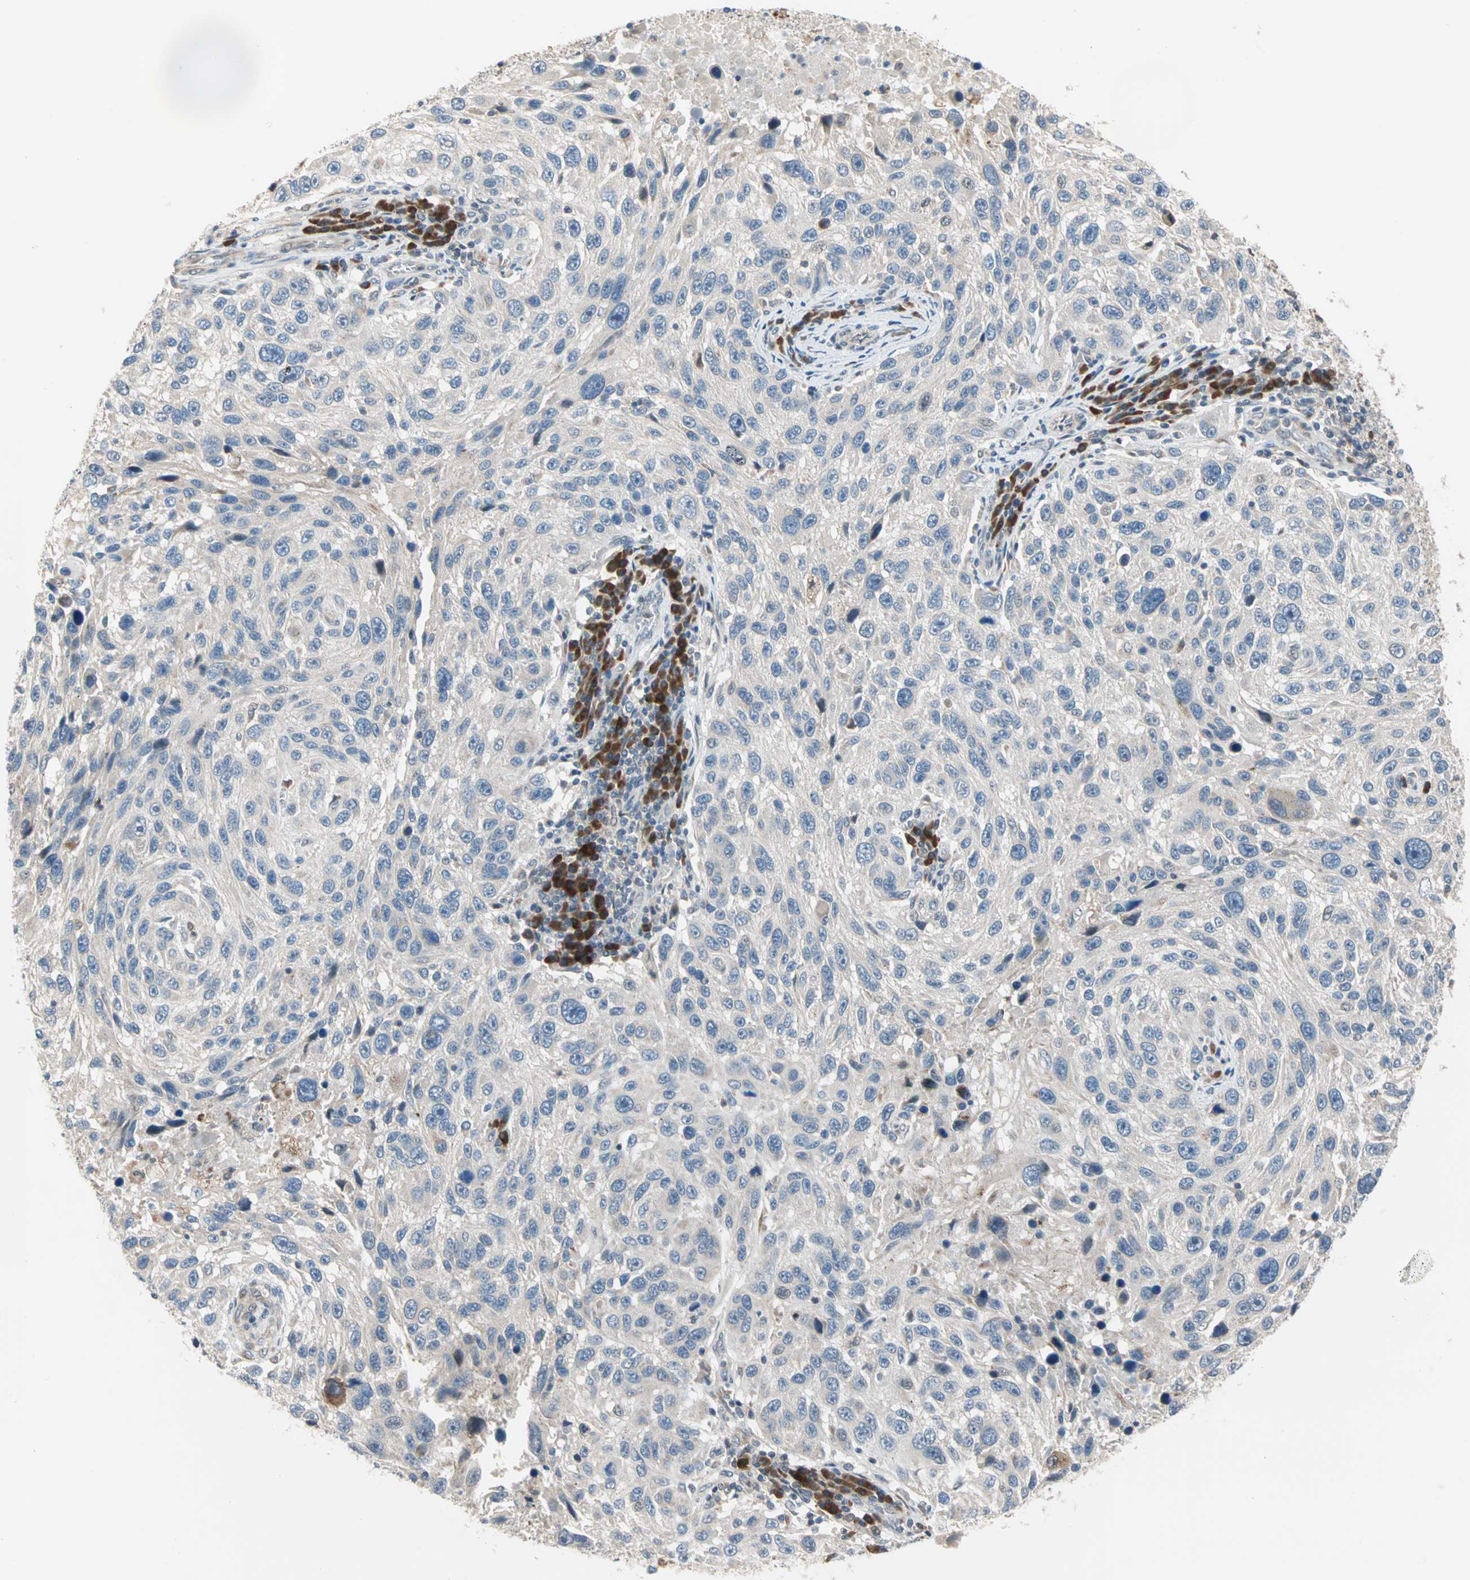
{"staining": {"intensity": "negative", "quantity": "none", "location": "none"}, "tissue": "melanoma", "cell_type": "Tumor cells", "image_type": "cancer", "snomed": [{"axis": "morphology", "description": "Malignant melanoma, NOS"}, {"axis": "topography", "description": "Skin"}], "caption": "The IHC micrograph has no significant positivity in tumor cells of malignant melanoma tissue. (DAB (3,3'-diaminobenzidine) IHC with hematoxylin counter stain).", "gene": "SAR1A", "patient": {"sex": "male", "age": 53}}